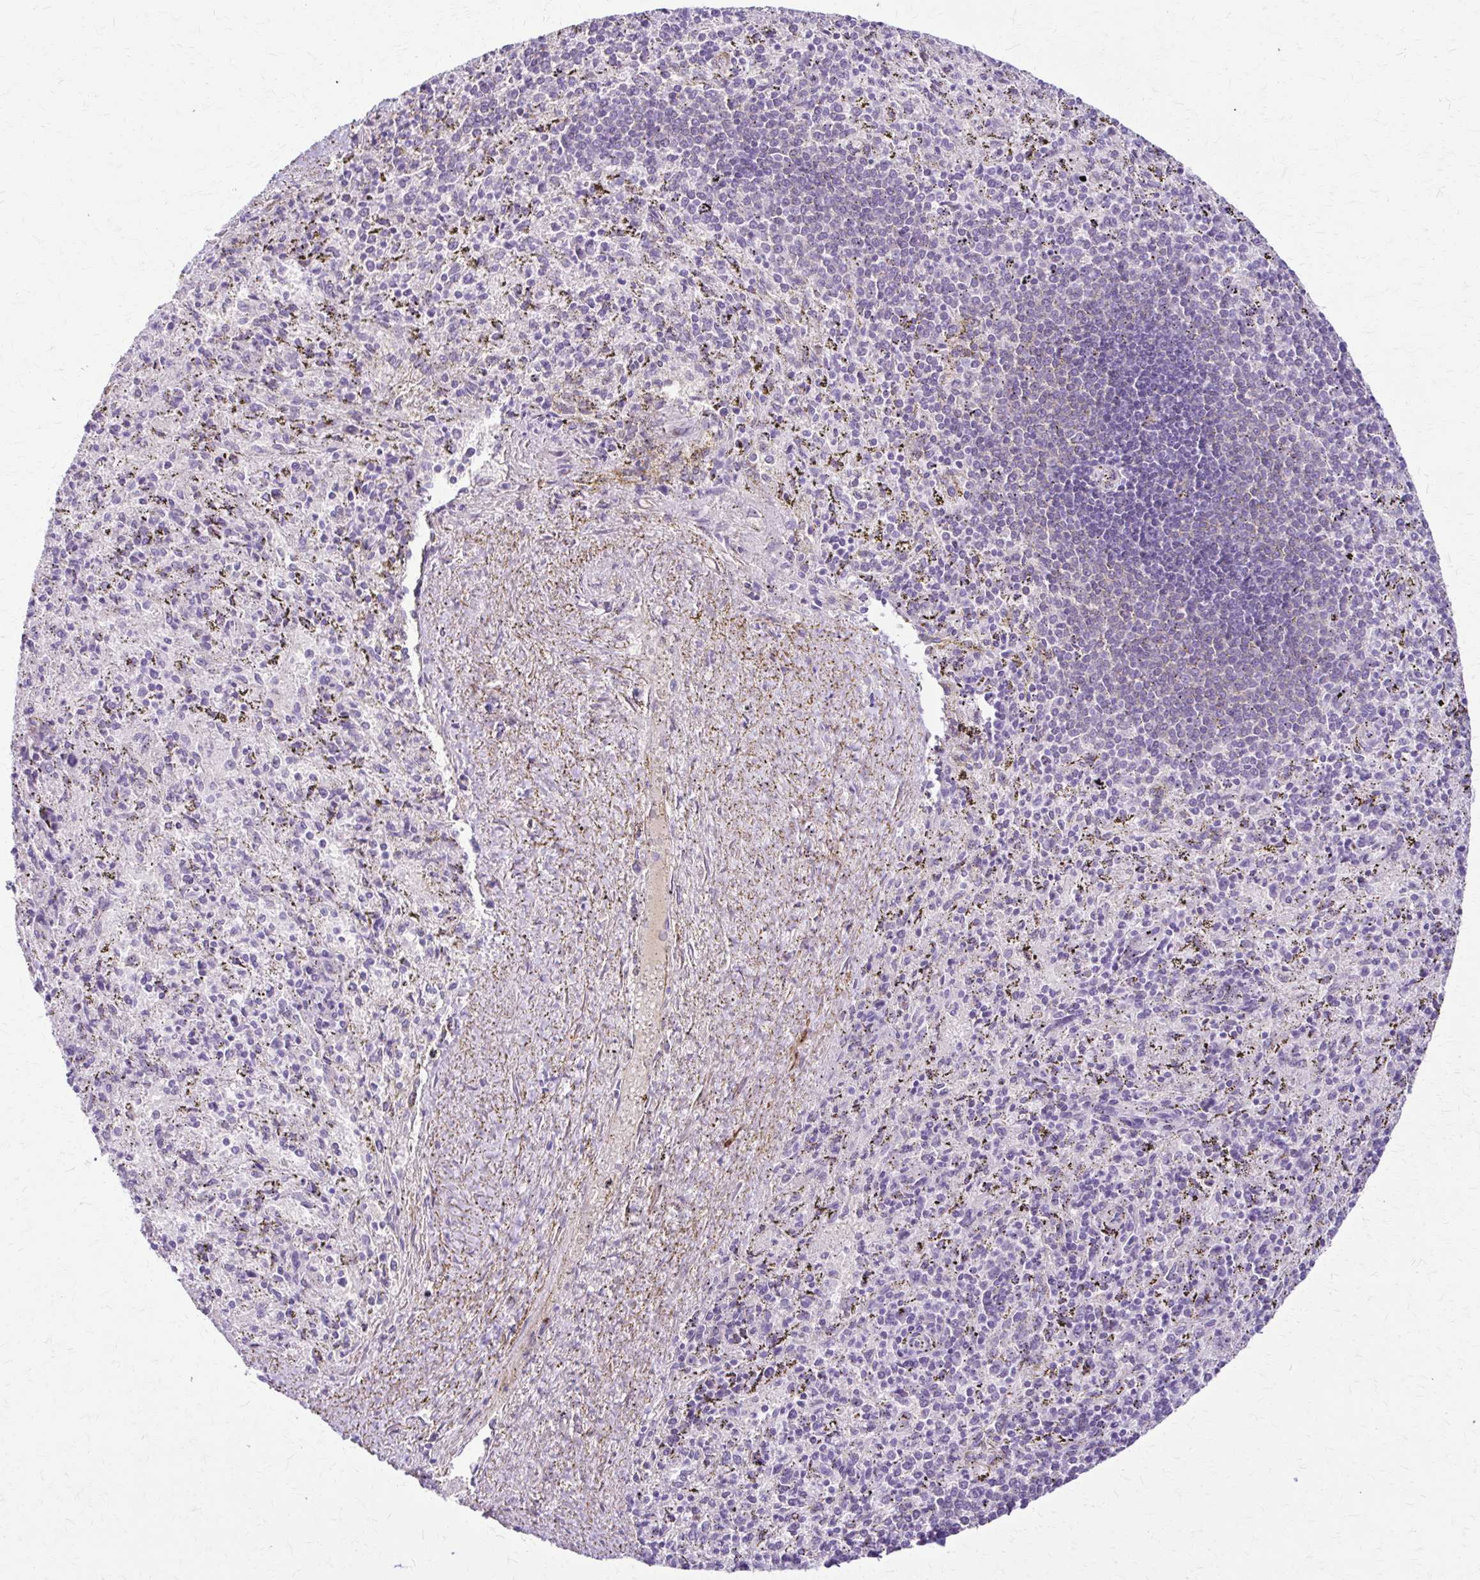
{"staining": {"intensity": "negative", "quantity": "none", "location": "none"}, "tissue": "spleen", "cell_type": "Cells in red pulp", "image_type": "normal", "snomed": [{"axis": "morphology", "description": "Normal tissue, NOS"}, {"axis": "topography", "description": "Spleen"}], "caption": "Benign spleen was stained to show a protein in brown. There is no significant positivity in cells in red pulp. The staining was performed using DAB (3,3'-diaminobenzidine) to visualize the protein expression in brown, while the nuclei were stained in blue with hematoxylin (Magnification: 20x).", "gene": "DSP", "patient": {"sex": "male", "age": 57}}